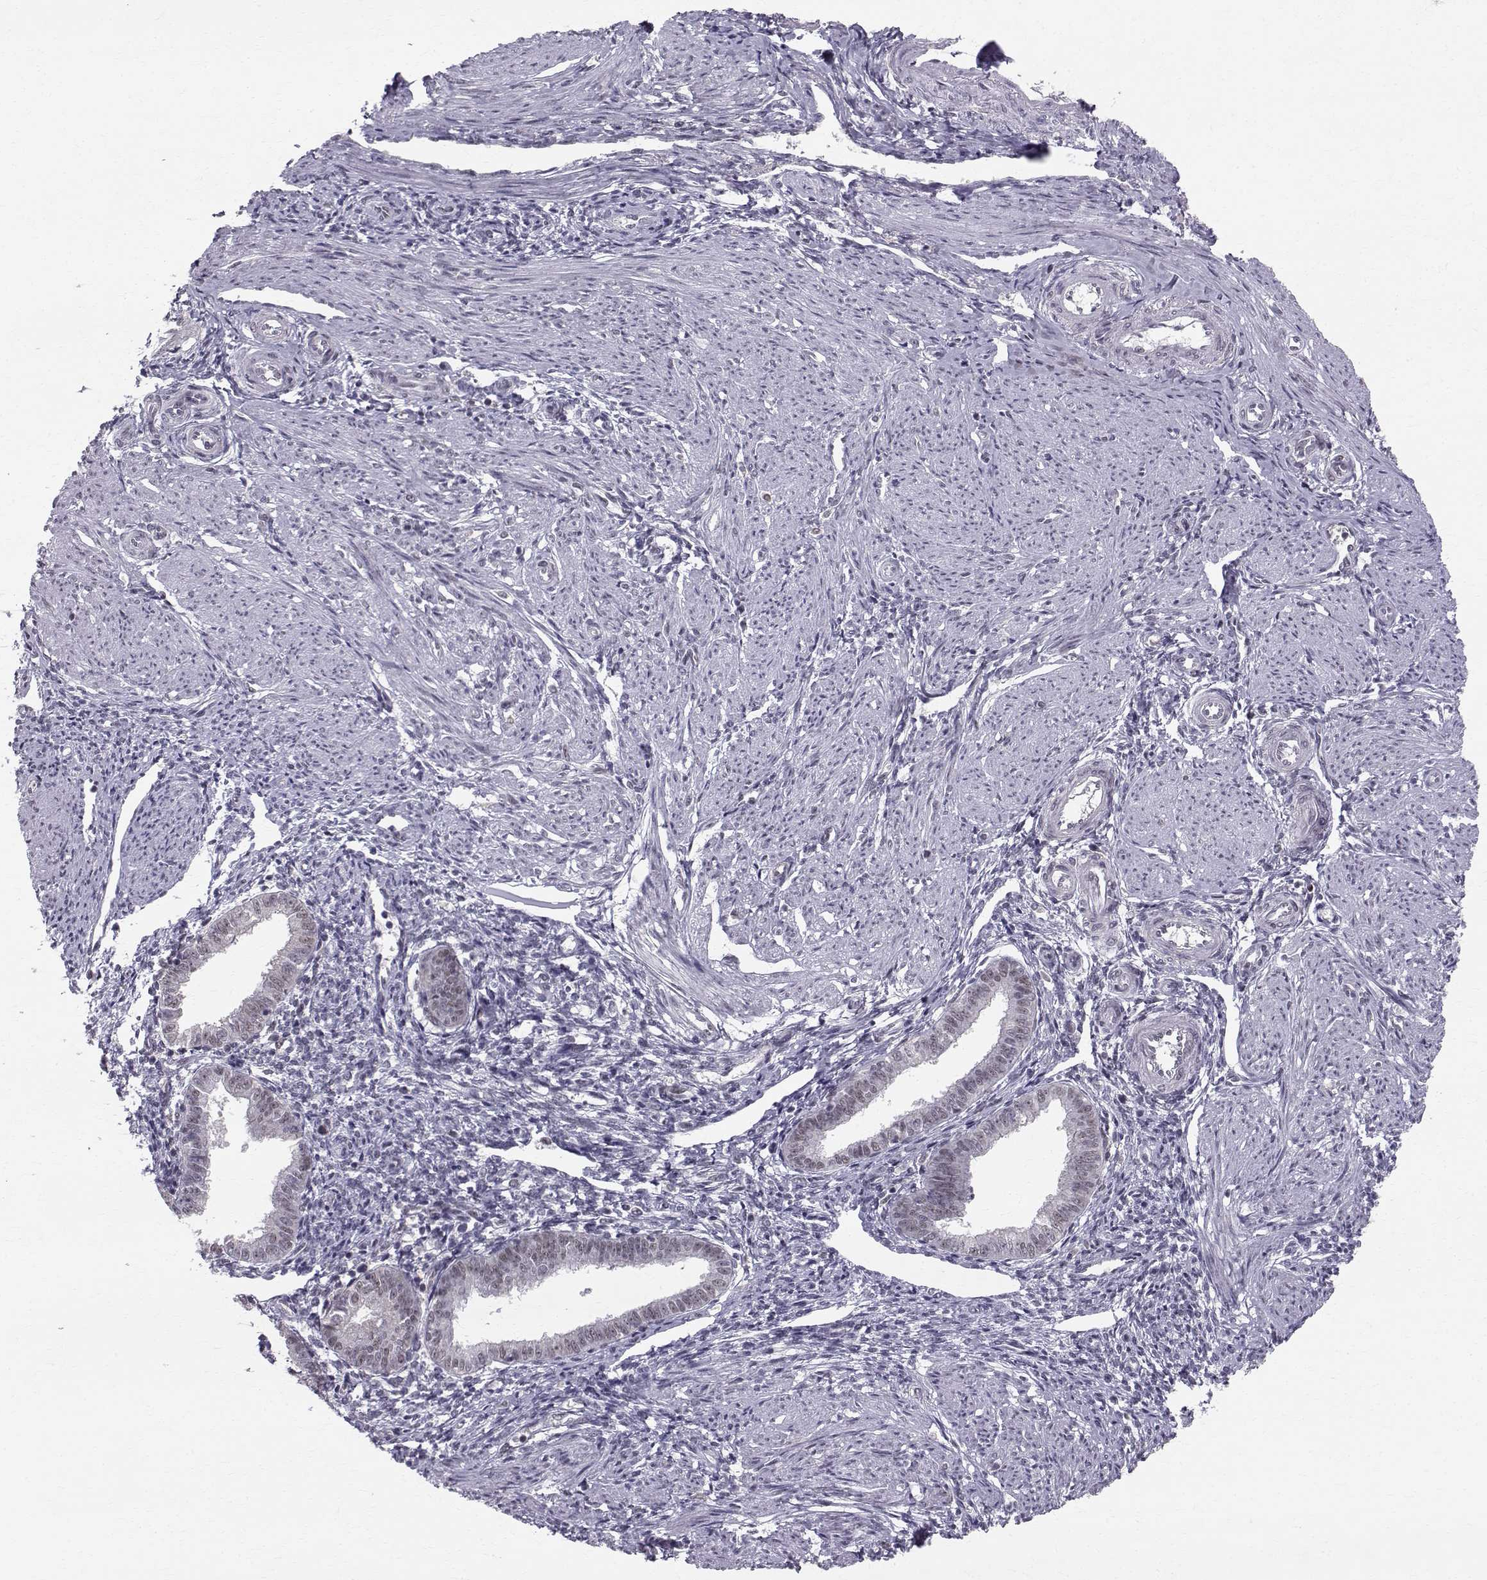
{"staining": {"intensity": "negative", "quantity": "none", "location": "none"}, "tissue": "endometrium", "cell_type": "Cells in endometrial stroma", "image_type": "normal", "snomed": [{"axis": "morphology", "description": "Normal tissue, NOS"}, {"axis": "topography", "description": "Endometrium"}], "caption": "The image shows no significant positivity in cells in endometrial stroma of endometrium. The staining is performed using DAB brown chromogen with nuclei counter-stained in using hematoxylin.", "gene": "RPP38", "patient": {"sex": "female", "age": 37}}